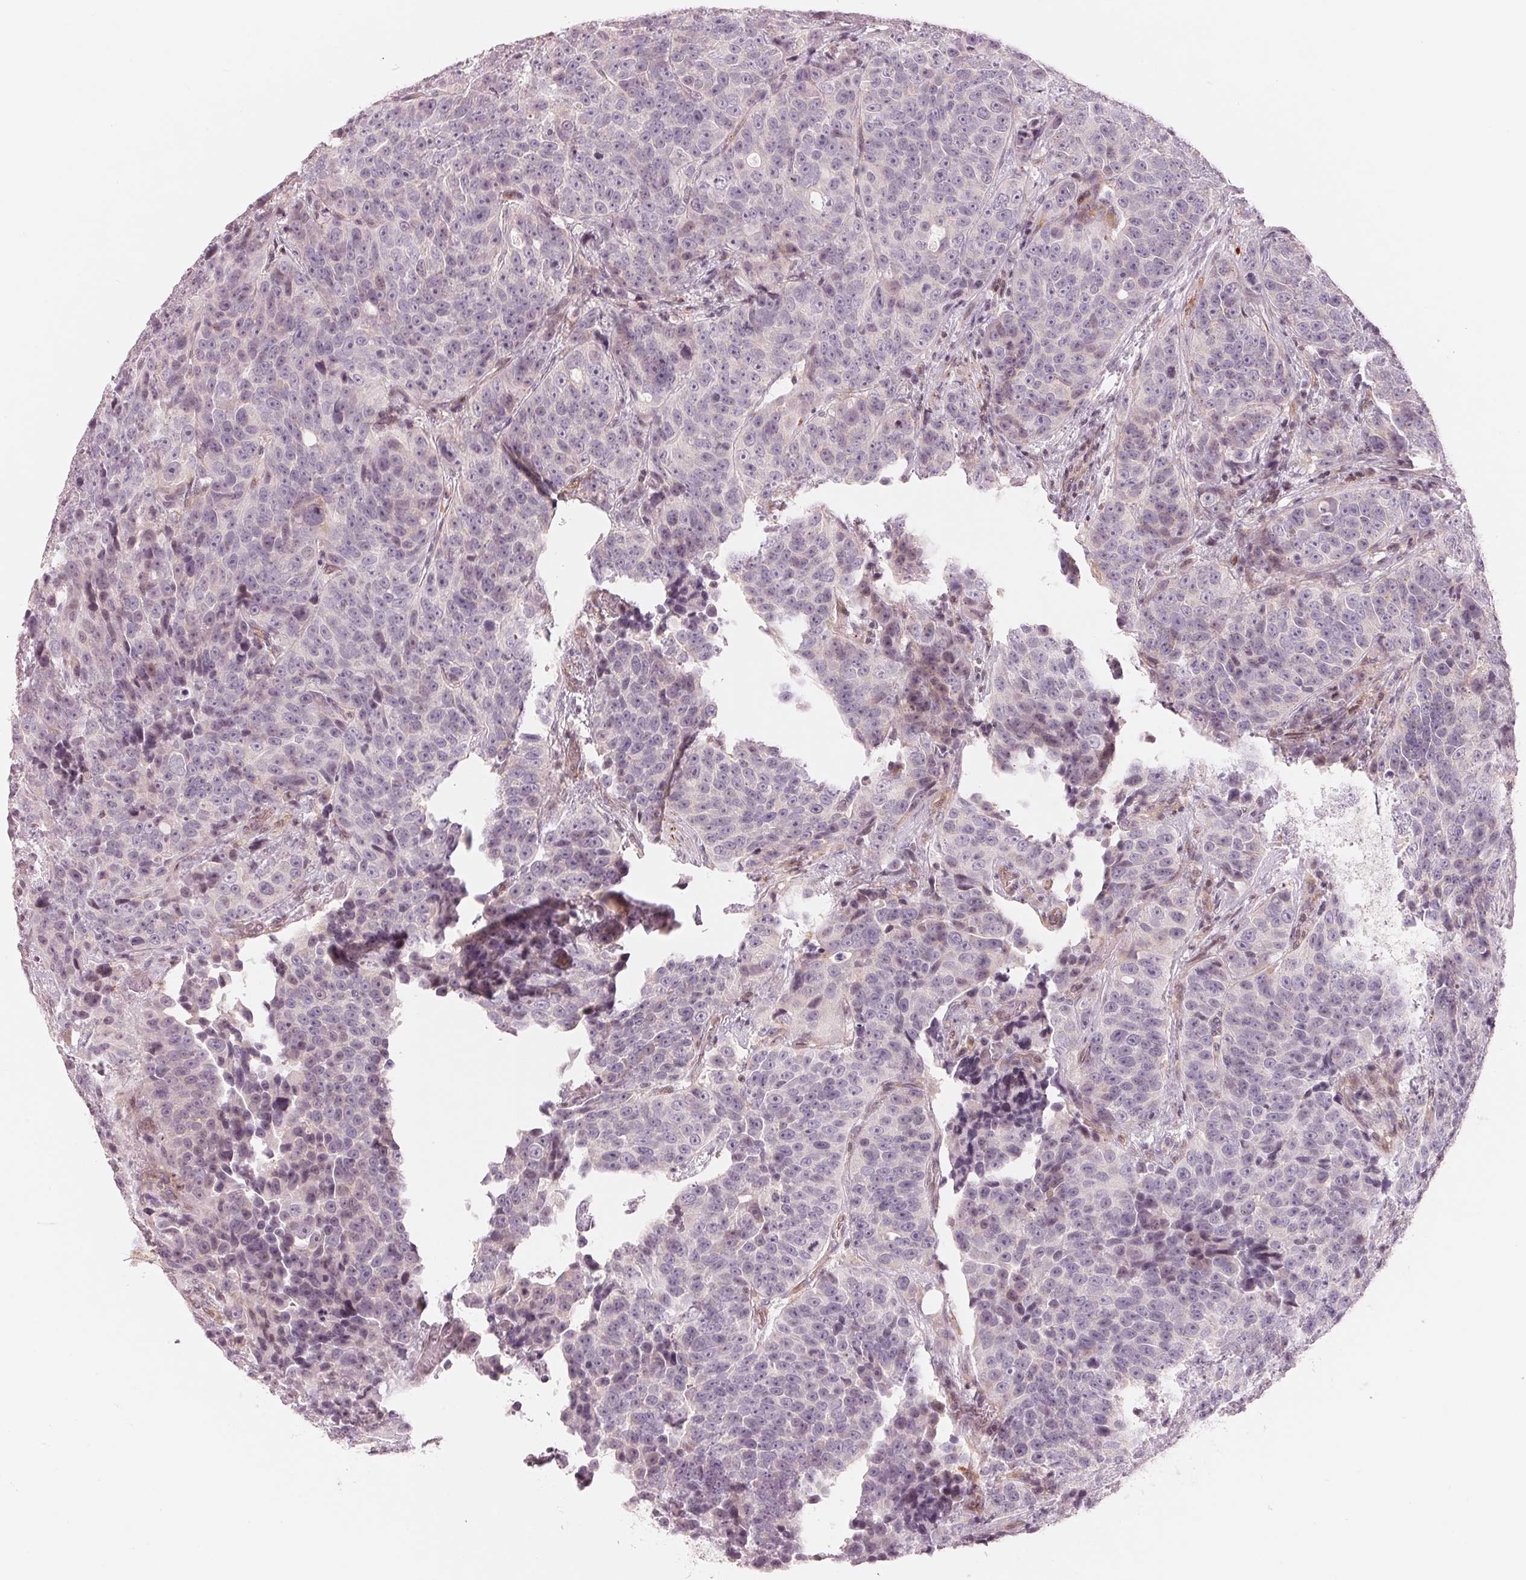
{"staining": {"intensity": "negative", "quantity": "none", "location": "none"}, "tissue": "urothelial cancer", "cell_type": "Tumor cells", "image_type": "cancer", "snomed": [{"axis": "morphology", "description": "Urothelial carcinoma, NOS"}, {"axis": "topography", "description": "Urinary bladder"}], "caption": "Immunohistochemistry of human transitional cell carcinoma exhibits no expression in tumor cells.", "gene": "SLC17A4", "patient": {"sex": "male", "age": 52}}